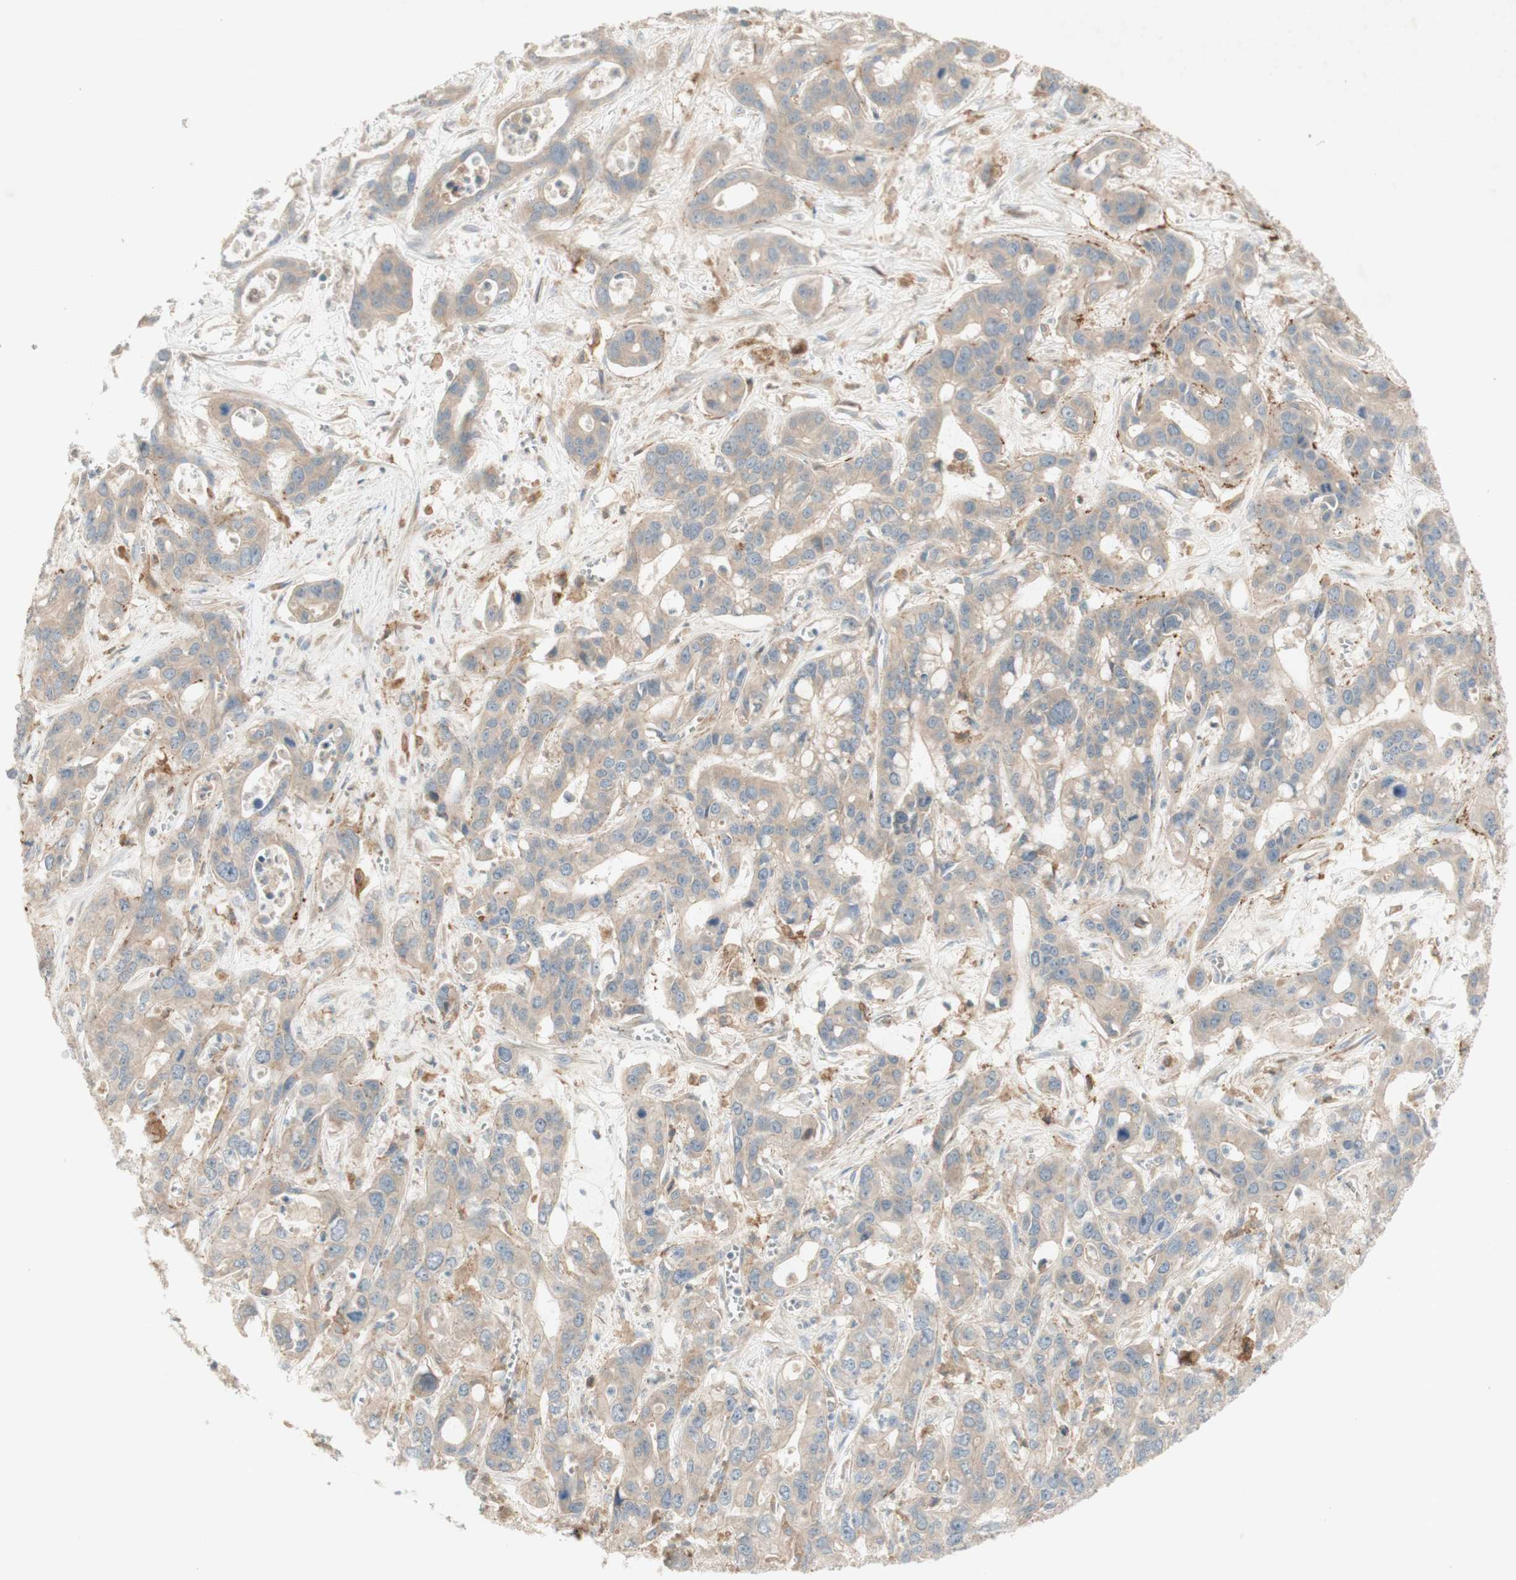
{"staining": {"intensity": "weak", "quantity": ">75%", "location": "cytoplasmic/membranous"}, "tissue": "liver cancer", "cell_type": "Tumor cells", "image_type": "cancer", "snomed": [{"axis": "morphology", "description": "Cholangiocarcinoma"}, {"axis": "topography", "description": "Liver"}], "caption": "This micrograph reveals immunohistochemistry (IHC) staining of human liver cancer, with low weak cytoplasmic/membranous staining in about >75% of tumor cells.", "gene": "PTGER4", "patient": {"sex": "female", "age": 65}}